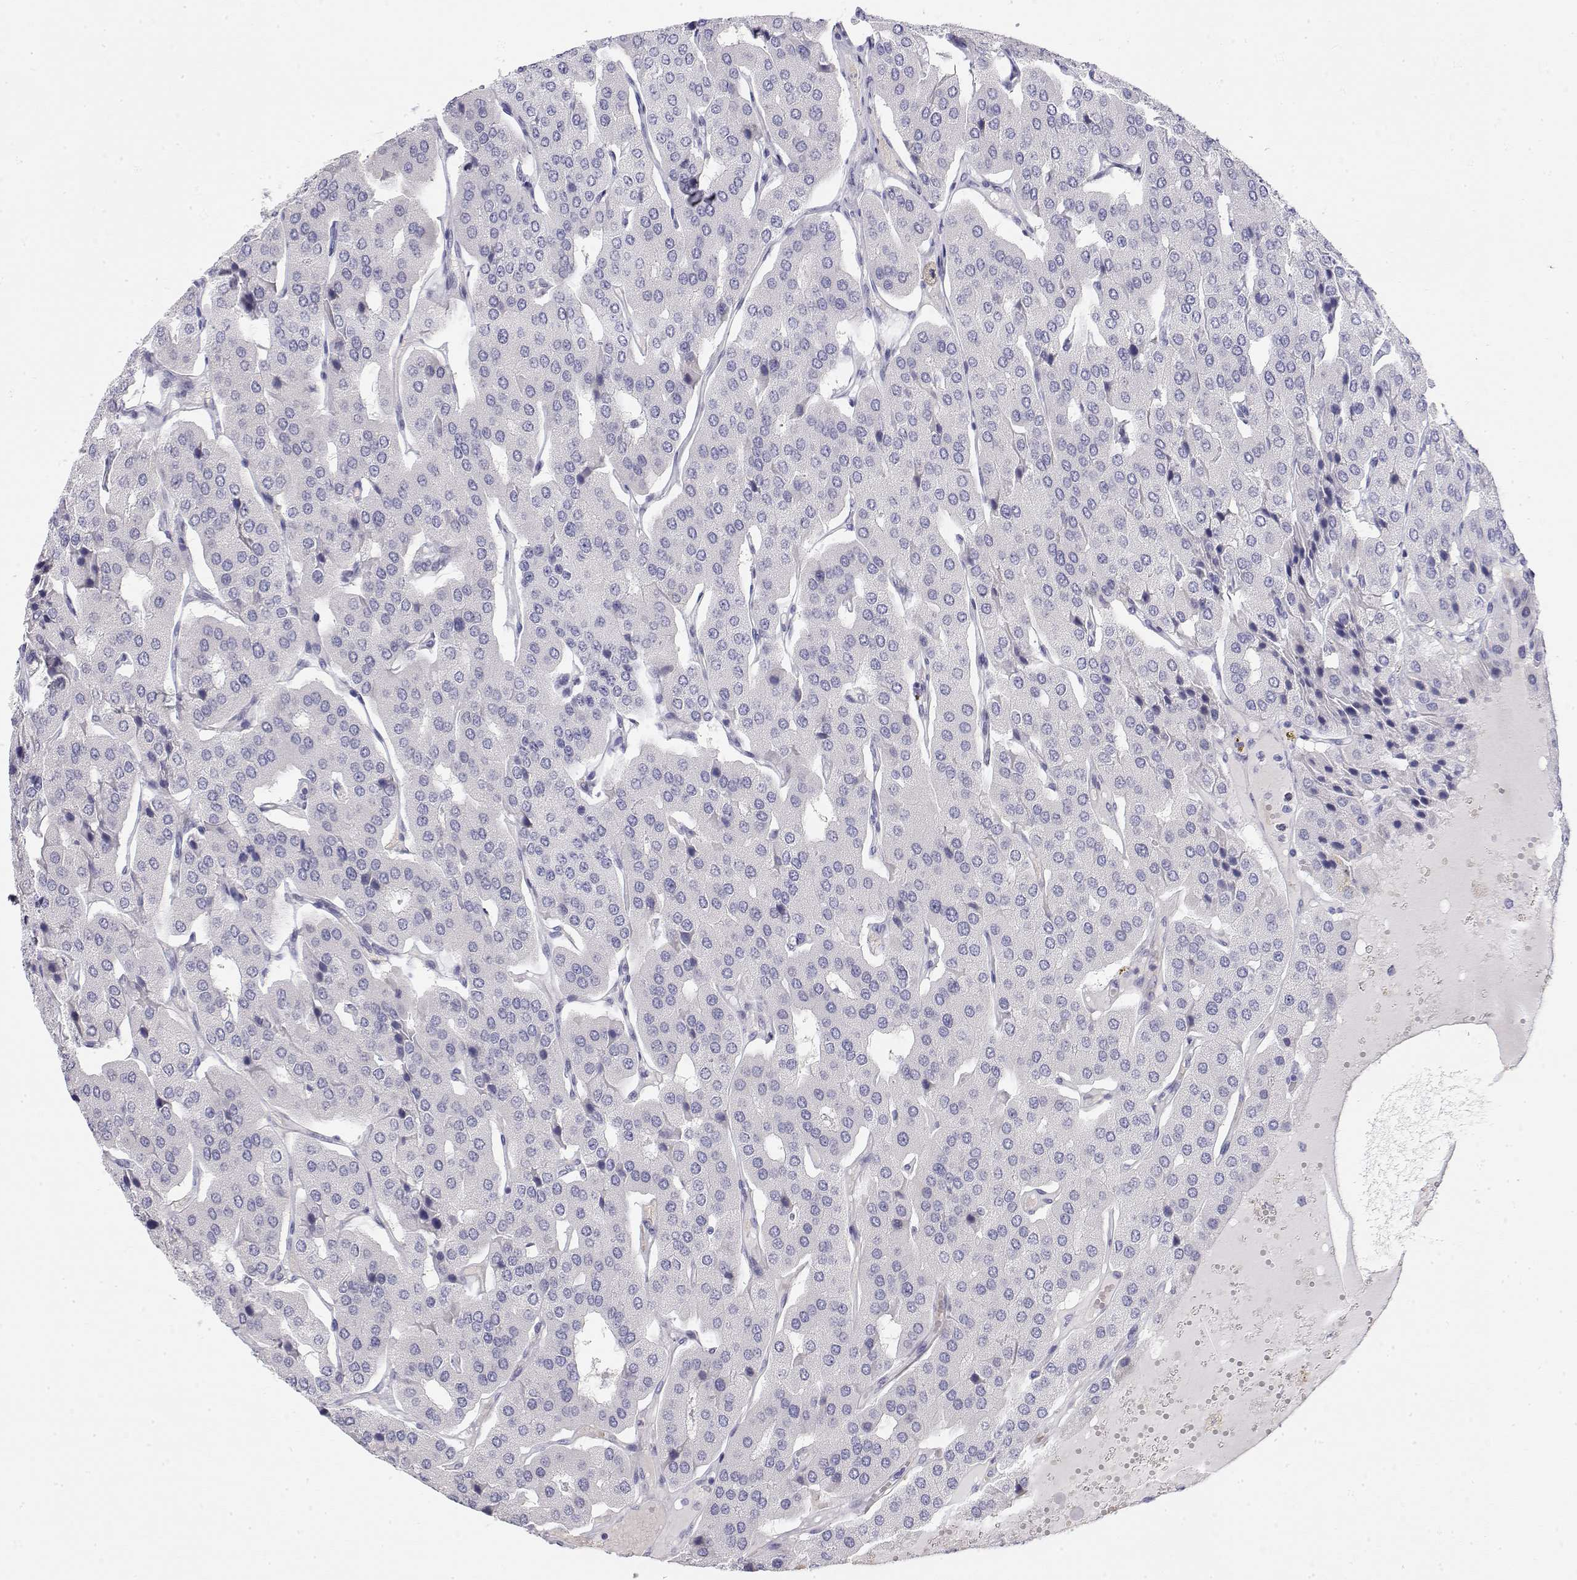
{"staining": {"intensity": "negative", "quantity": "none", "location": "none"}, "tissue": "parathyroid gland", "cell_type": "Glandular cells", "image_type": "normal", "snomed": [{"axis": "morphology", "description": "Normal tissue, NOS"}, {"axis": "morphology", "description": "Adenoma, NOS"}, {"axis": "topography", "description": "Parathyroid gland"}], "caption": "A high-resolution histopathology image shows immunohistochemistry staining of benign parathyroid gland, which exhibits no significant positivity in glandular cells.", "gene": "MISP", "patient": {"sex": "female", "age": 86}}